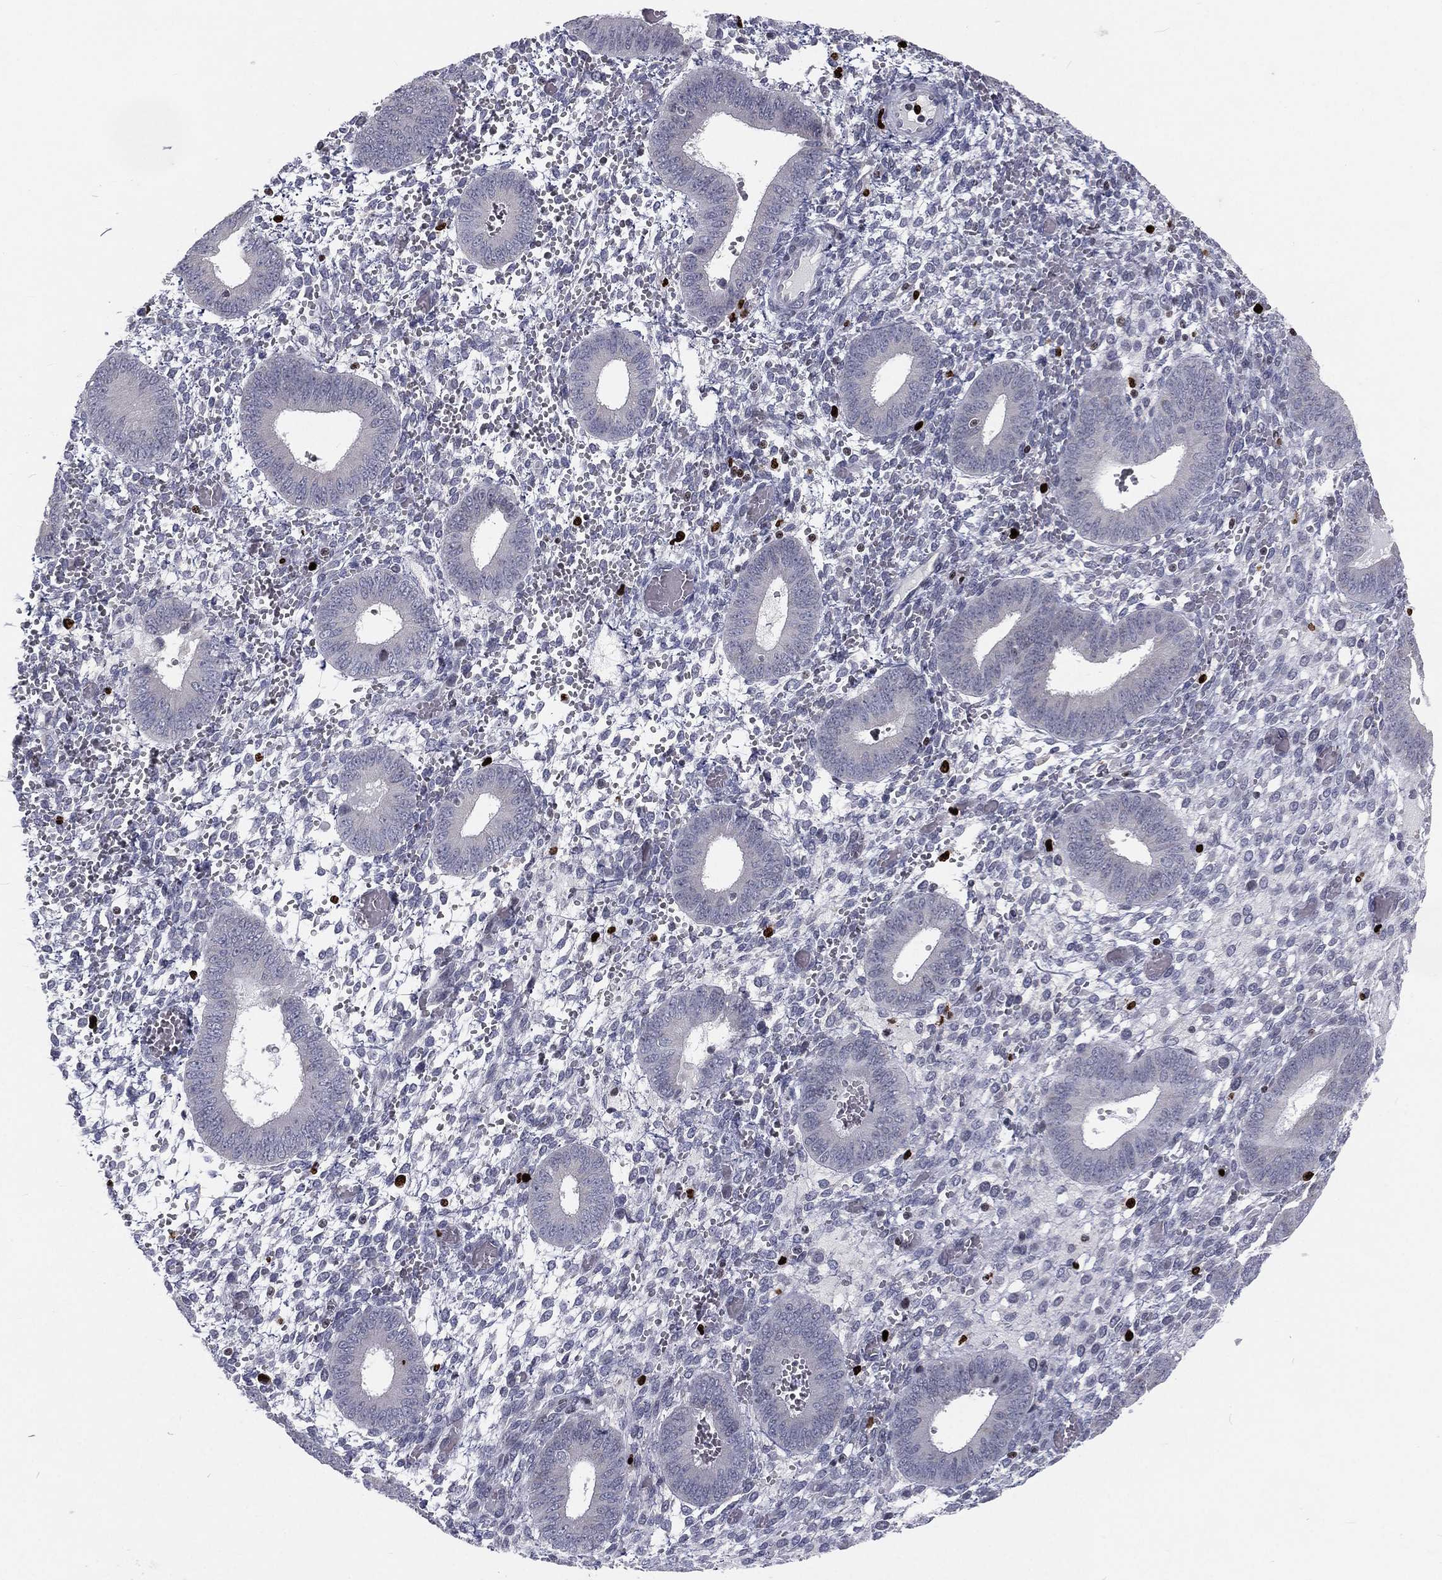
{"staining": {"intensity": "negative", "quantity": "none", "location": "none"}, "tissue": "endometrium", "cell_type": "Cells in endometrial stroma", "image_type": "normal", "snomed": [{"axis": "morphology", "description": "Normal tissue, NOS"}, {"axis": "topography", "description": "Endometrium"}], "caption": "Immunohistochemistry (IHC) image of benign endometrium: human endometrium stained with DAB exhibits no significant protein expression in cells in endometrial stroma. The staining was performed using DAB to visualize the protein expression in brown, while the nuclei were stained in blue with hematoxylin (Magnification: 20x).", "gene": "MNDA", "patient": {"sex": "female", "age": 42}}